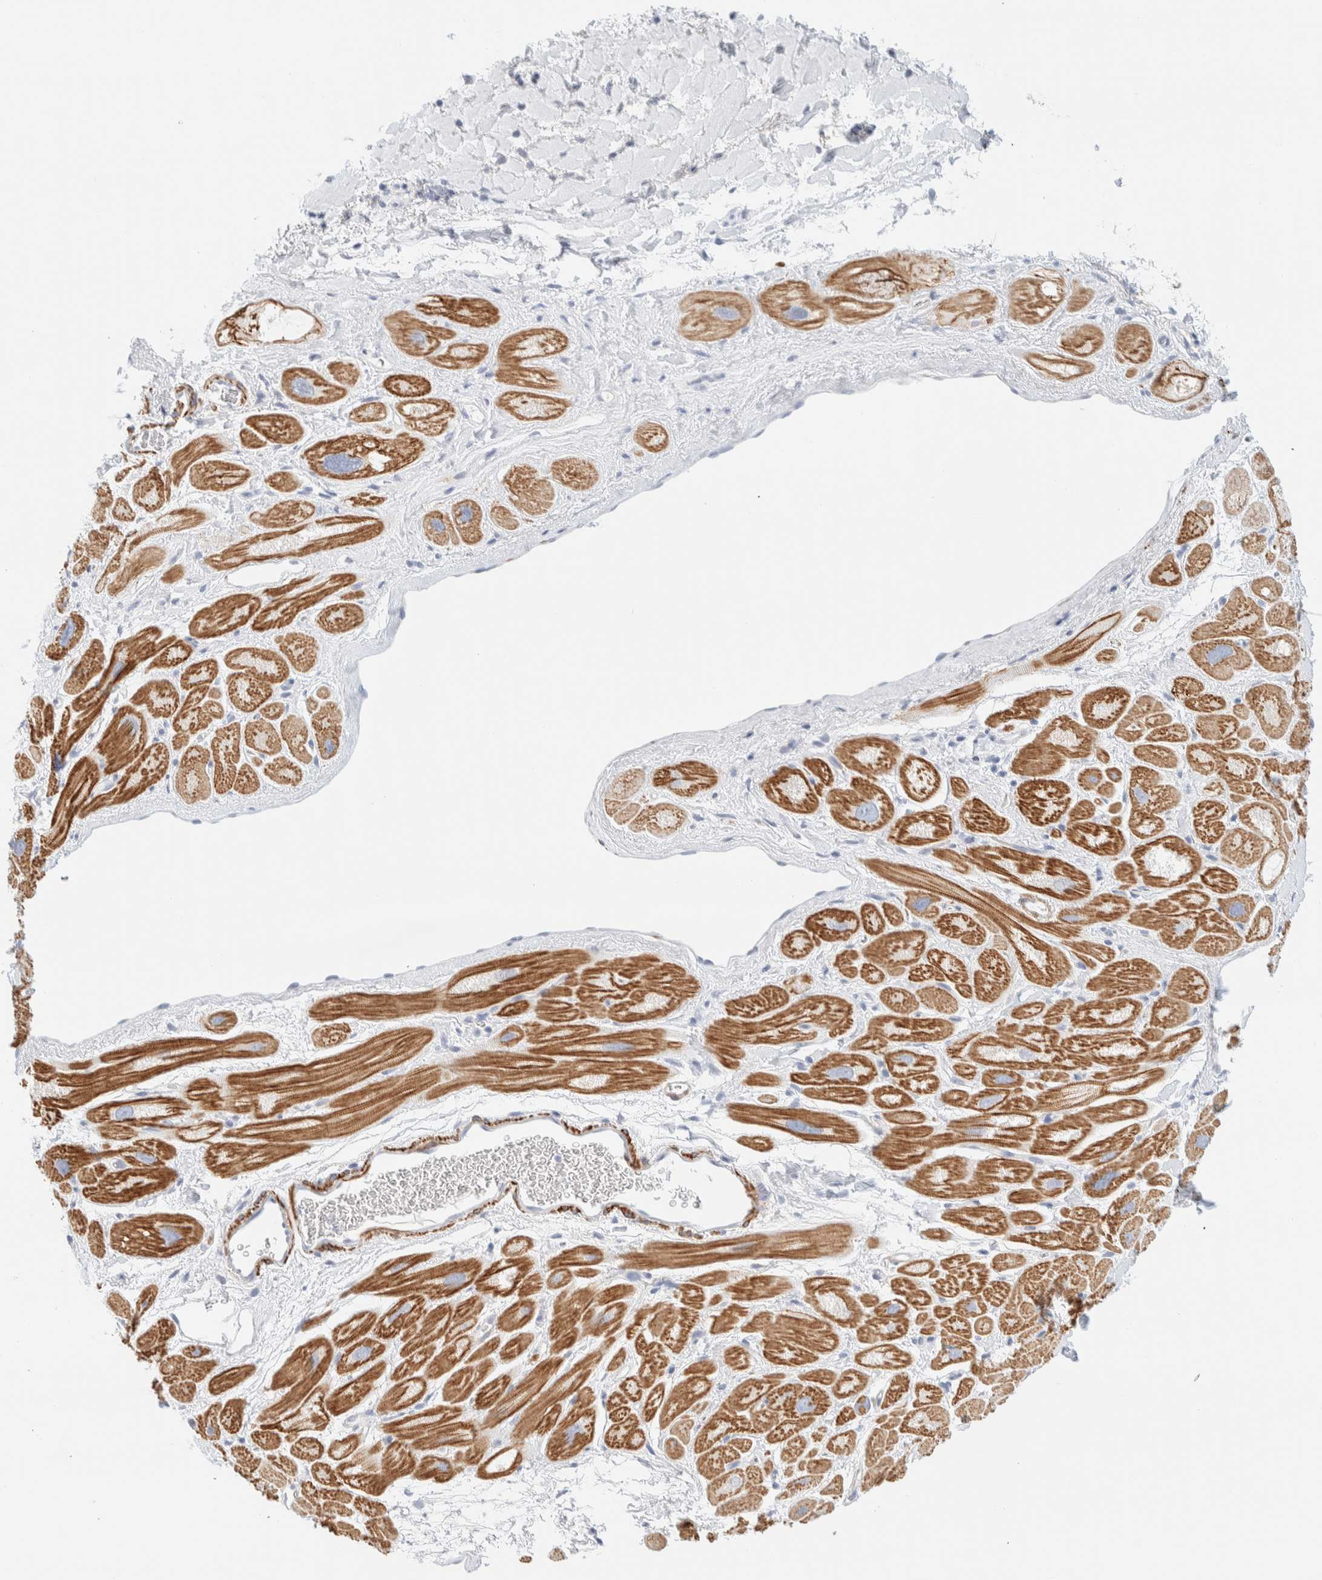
{"staining": {"intensity": "strong", "quantity": ">75%", "location": "cytoplasmic/membranous"}, "tissue": "heart muscle", "cell_type": "Cardiomyocytes", "image_type": "normal", "snomed": [{"axis": "morphology", "description": "Normal tissue, NOS"}, {"axis": "topography", "description": "Heart"}], "caption": "Immunohistochemical staining of normal heart muscle shows strong cytoplasmic/membranous protein expression in approximately >75% of cardiomyocytes.", "gene": "AFMID", "patient": {"sex": "male", "age": 49}}